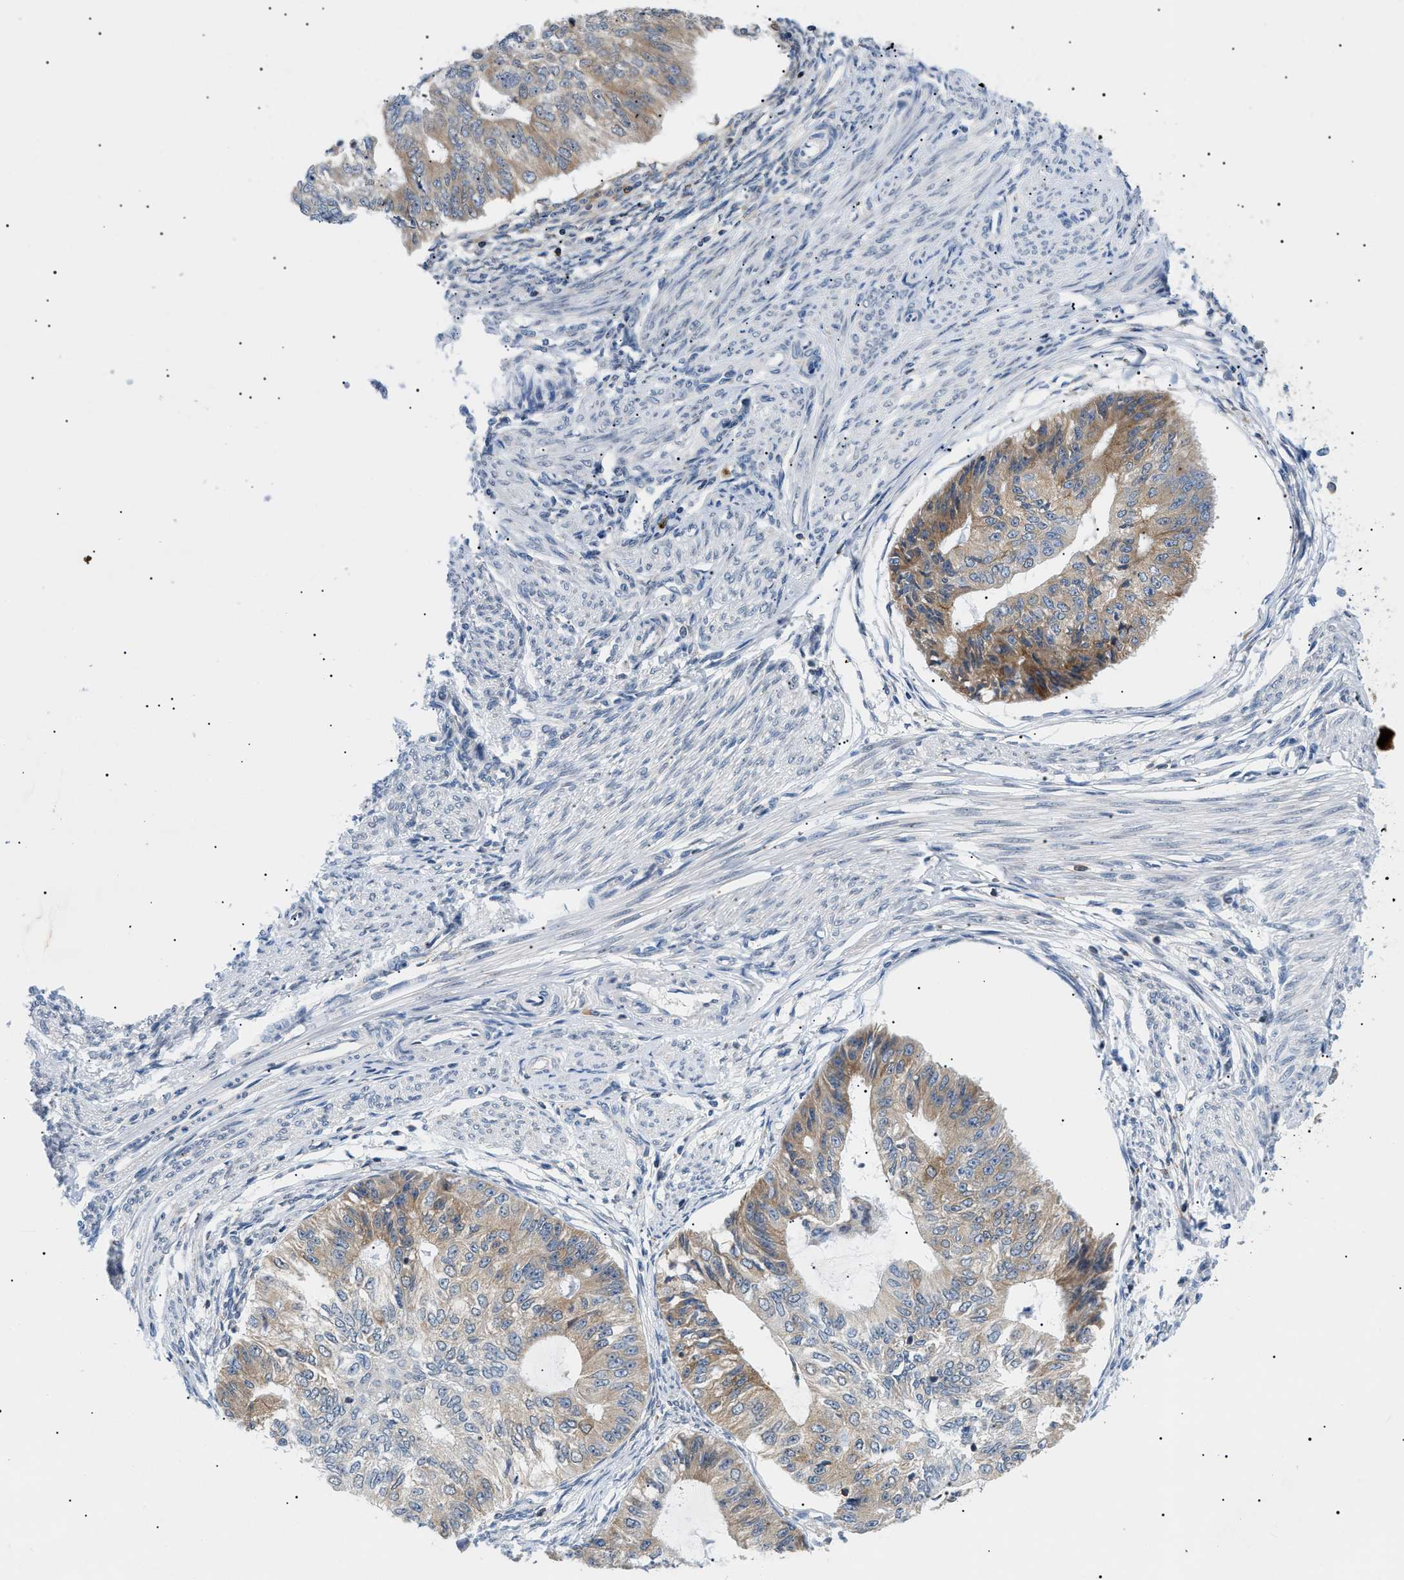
{"staining": {"intensity": "moderate", "quantity": "25%-75%", "location": "cytoplasmic/membranous"}, "tissue": "endometrial cancer", "cell_type": "Tumor cells", "image_type": "cancer", "snomed": [{"axis": "morphology", "description": "Adenocarcinoma, NOS"}, {"axis": "topography", "description": "Endometrium"}], "caption": "Moderate cytoplasmic/membranous positivity for a protein is appreciated in approximately 25%-75% of tumor cells of endometrial cancer (adenocarcinoma) using immunohistochemistry (IHC).", "gene": "DERL1", "patient": {"sex": "female", "age": 32}}